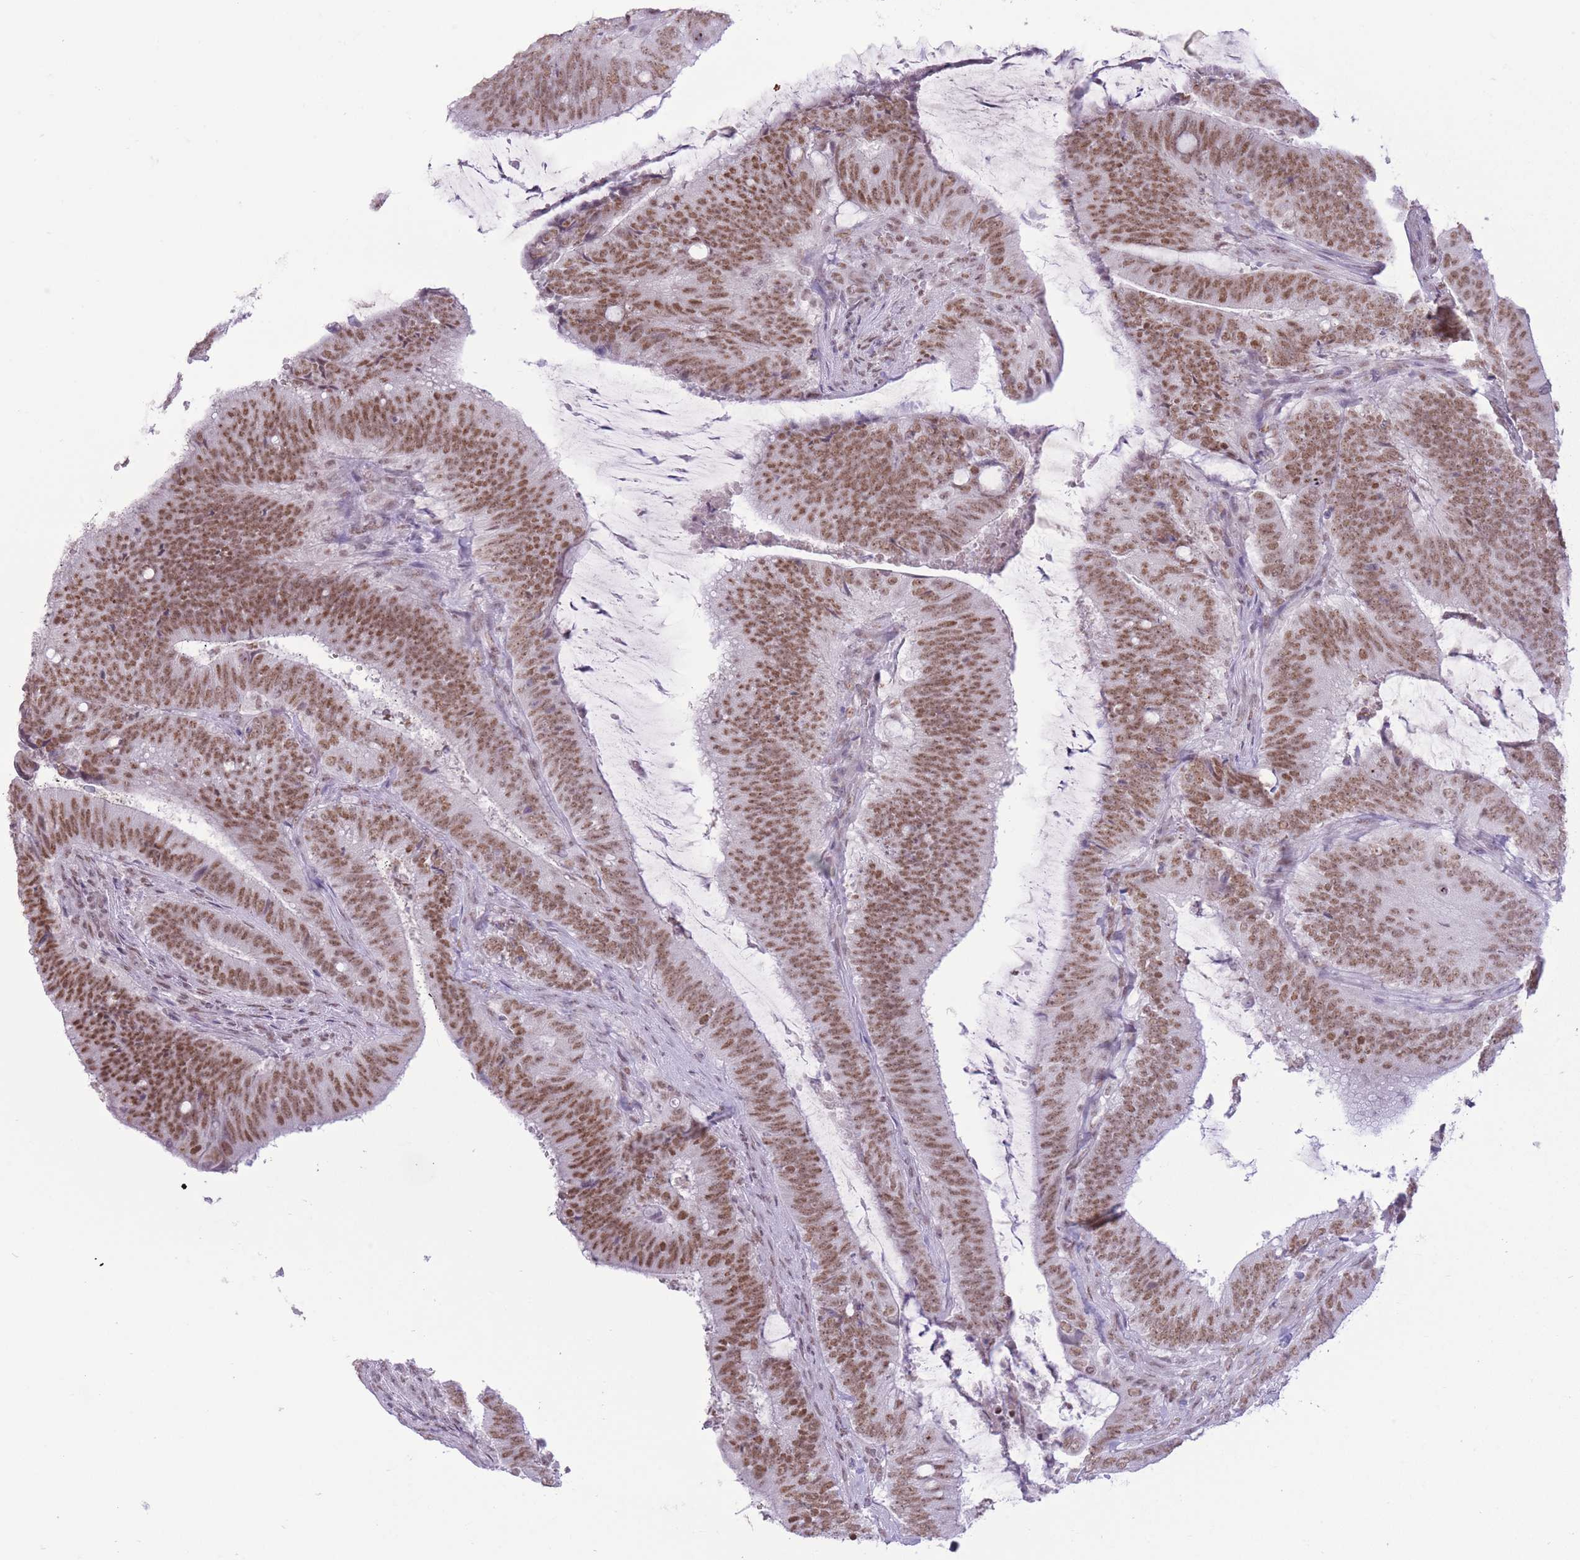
{"staining": {"intensity": "moderate", "quantity": ">75%", "location": "nuclear"}, "tissue": "colorectal cancer", "cell_type": "Tumor cells", "image_type": "cancer", "snomed": [{"axis": "morphology", "description": "Adenocarcinoma, NOS"}, {"axis": "topography", "description": "Colon"}], "caption": "Immunohistochemical staining of colorectal cancer (adenocarcinoma) displays moderate nuclear protein positivity in approximately >75% of tumor cells. (DAB (3,3'-diaminobenzidine) IHC with brightfield microscopy, high magnification).", "gene": "ZBED5", "patient": {"sex": "female", "age": 43}}